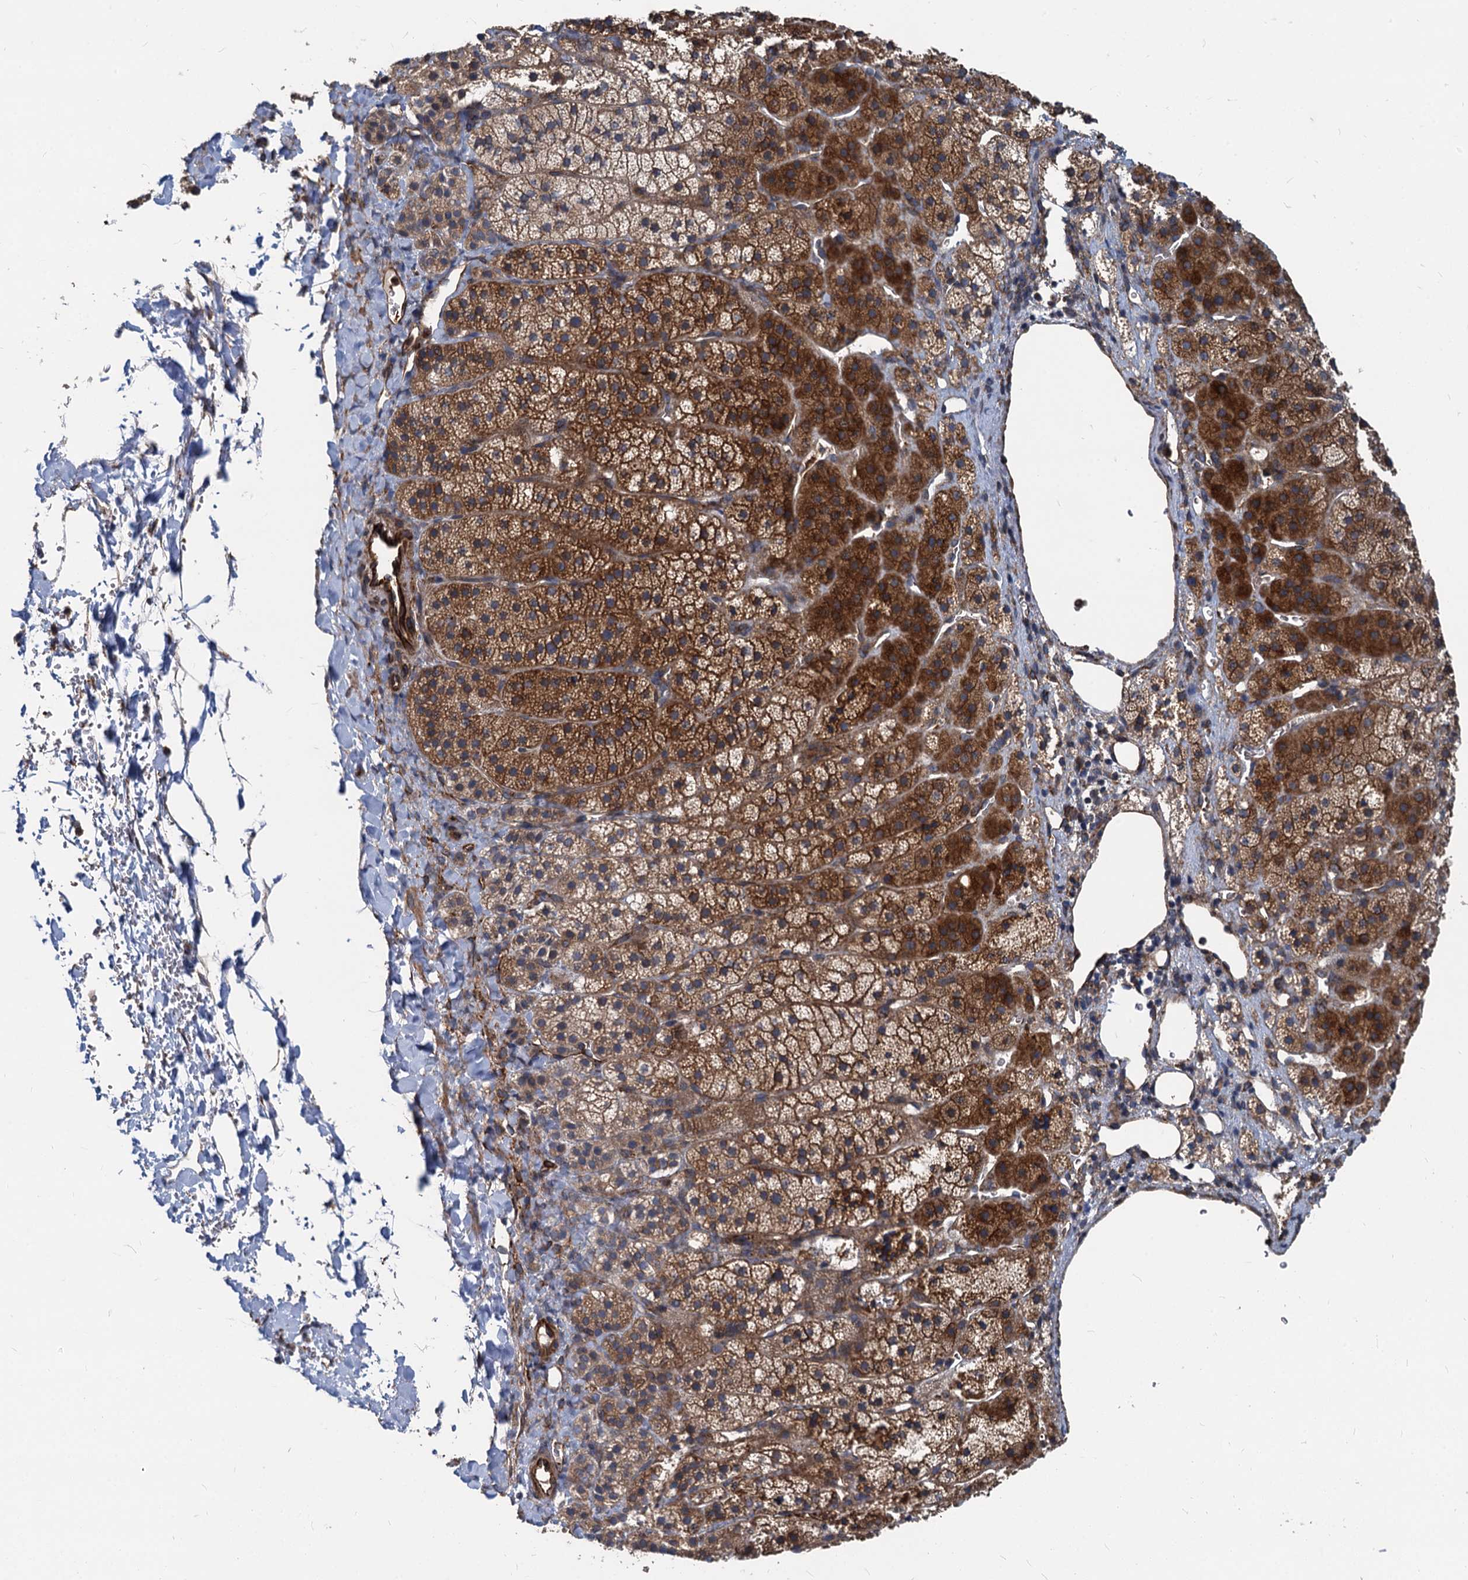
{"staining": {"intensity": "strong", "quantity": "25%-75%", "location": "cytoplasmic/membranous"}, "tissue": "adrenal gland", "cell_type": "Glandular cells", "image_type": "normal", "snomed": [{"axis": "morphology", "description": "Normal tissue, NOS"}, {"axis": "topography", "description": "Adrenal gland"}], "caption": "Glandular cells show high levels of strong cytoplasmic/membranous expression in about 25%-75% of cells in normal adrenal gland. (IHC, brightfield microscopy, high magnification).", "gene": "STIM1", "patient": {"sex": "female", "age": 44}}